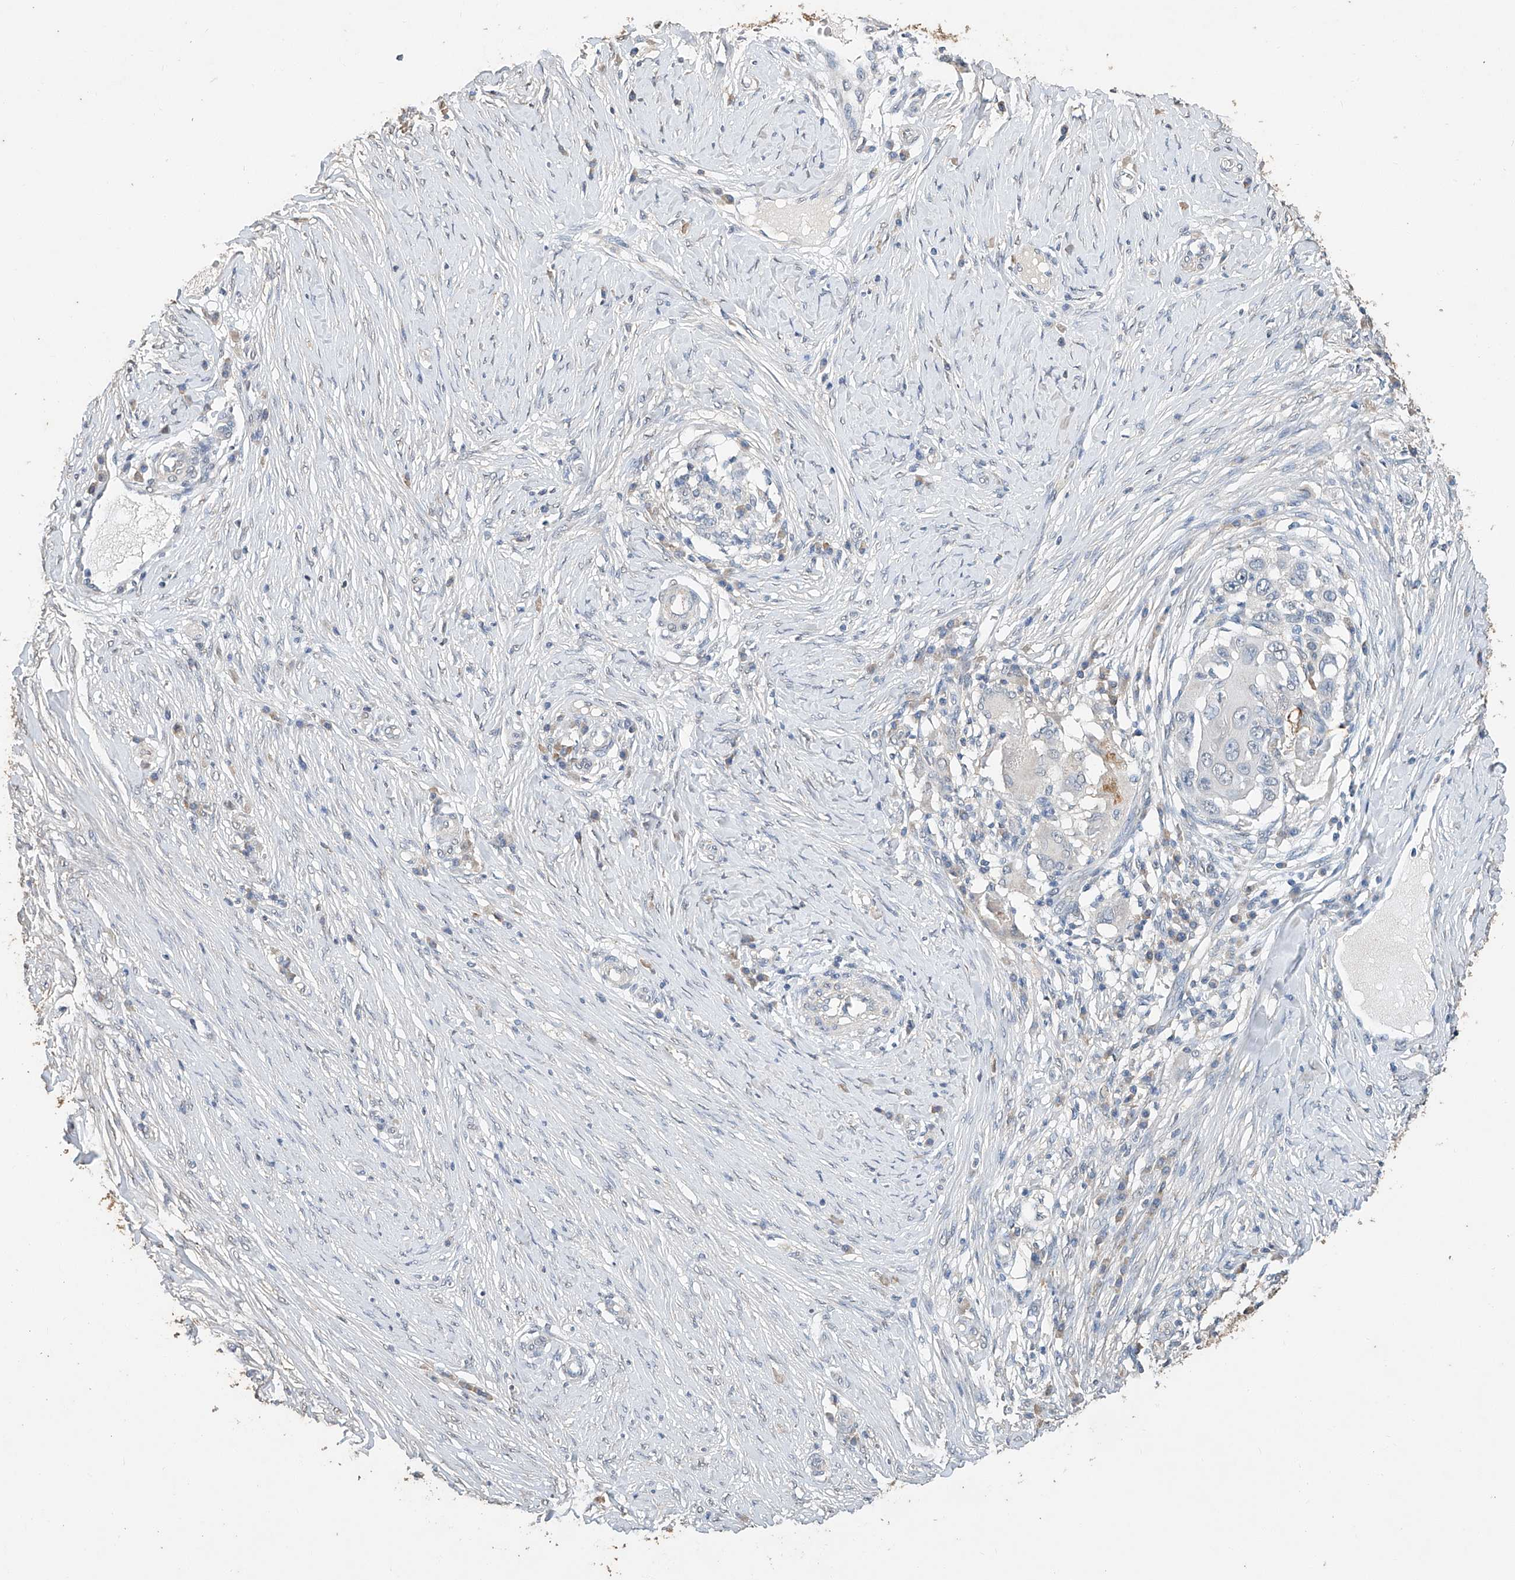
{"staining": {"intensity": "negative", "quantity": "none", "location": "none"}, "tissue": "skin cancer", "cell_type": "Tumor cells", "image_type": "cancer", "snomed": [{"axis": "morphology", "description": "Squamous cell carcinoma, NOS"}, {"axis": "topography", "description": "Skin"}], "caption": "Immunohistochemistry micrograph of neoplastic tissue: skin cancer (squamous cell carcinoma) stained with DAB (3,3'-diaminobenzidine) exhibits no significant protein expression in tumor cells.", "gene": "CERS4", "patient": {"sex": "female", "age": 44}}